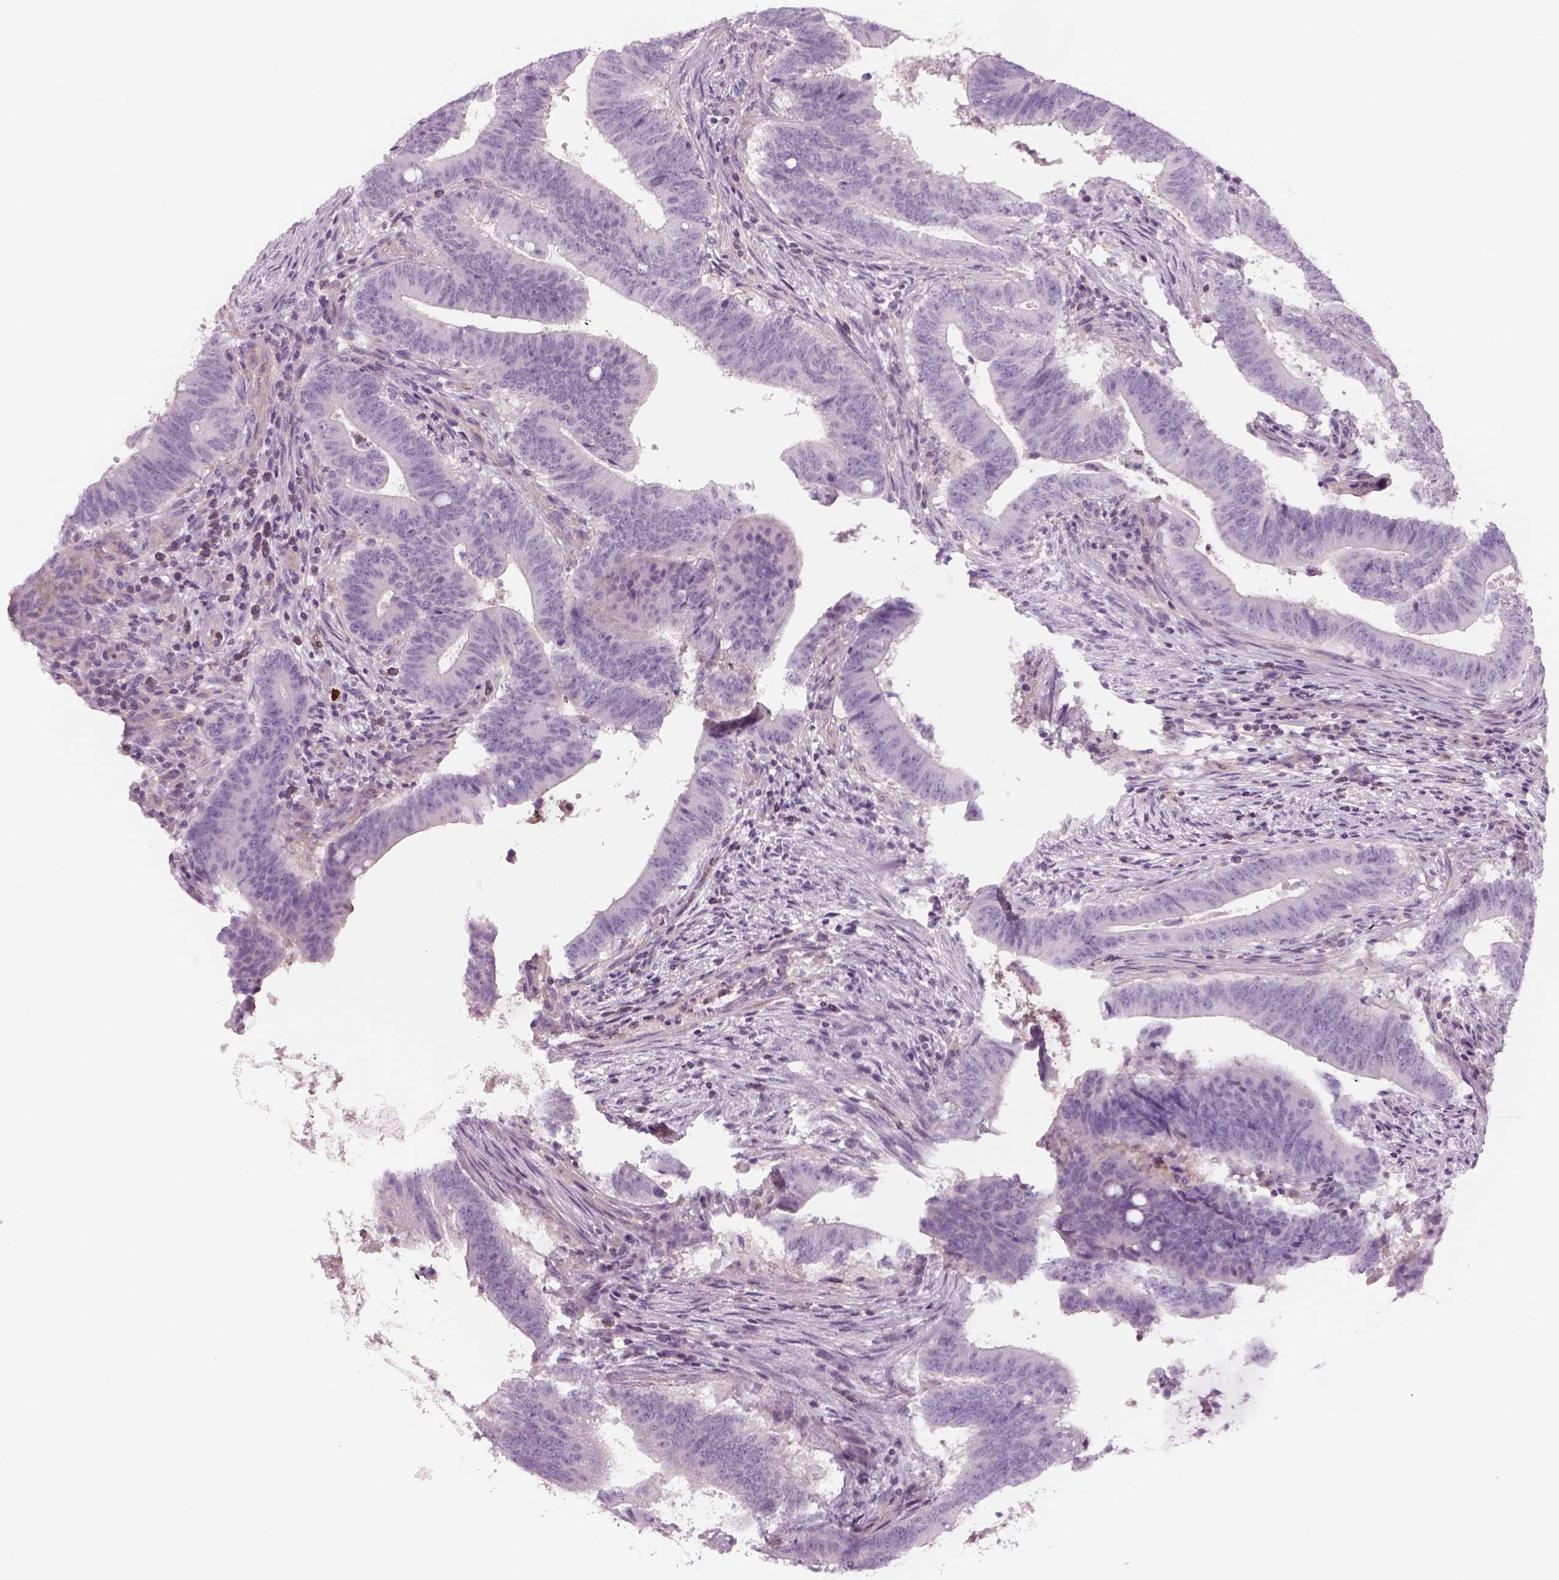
{"staining": {"intensity": "negative", "quantity": "none", "location": "none"}, "tissue": "colorectal cancer", "cell_type": "Tumor cells", "image_type": "cancer", "snomed": [{"axis": "morphology", "description": "Adenocarcinoma, NOS"}, {"axis": "topography", "description": "Colon"}], "caption": "Colorectal cancer (adenocarcinoma) was stained to show a protein in brown. There is no significant staining in tumor cells.", "gene": "SLC1A7", "patient": {"sex": "female", "age": 43}}